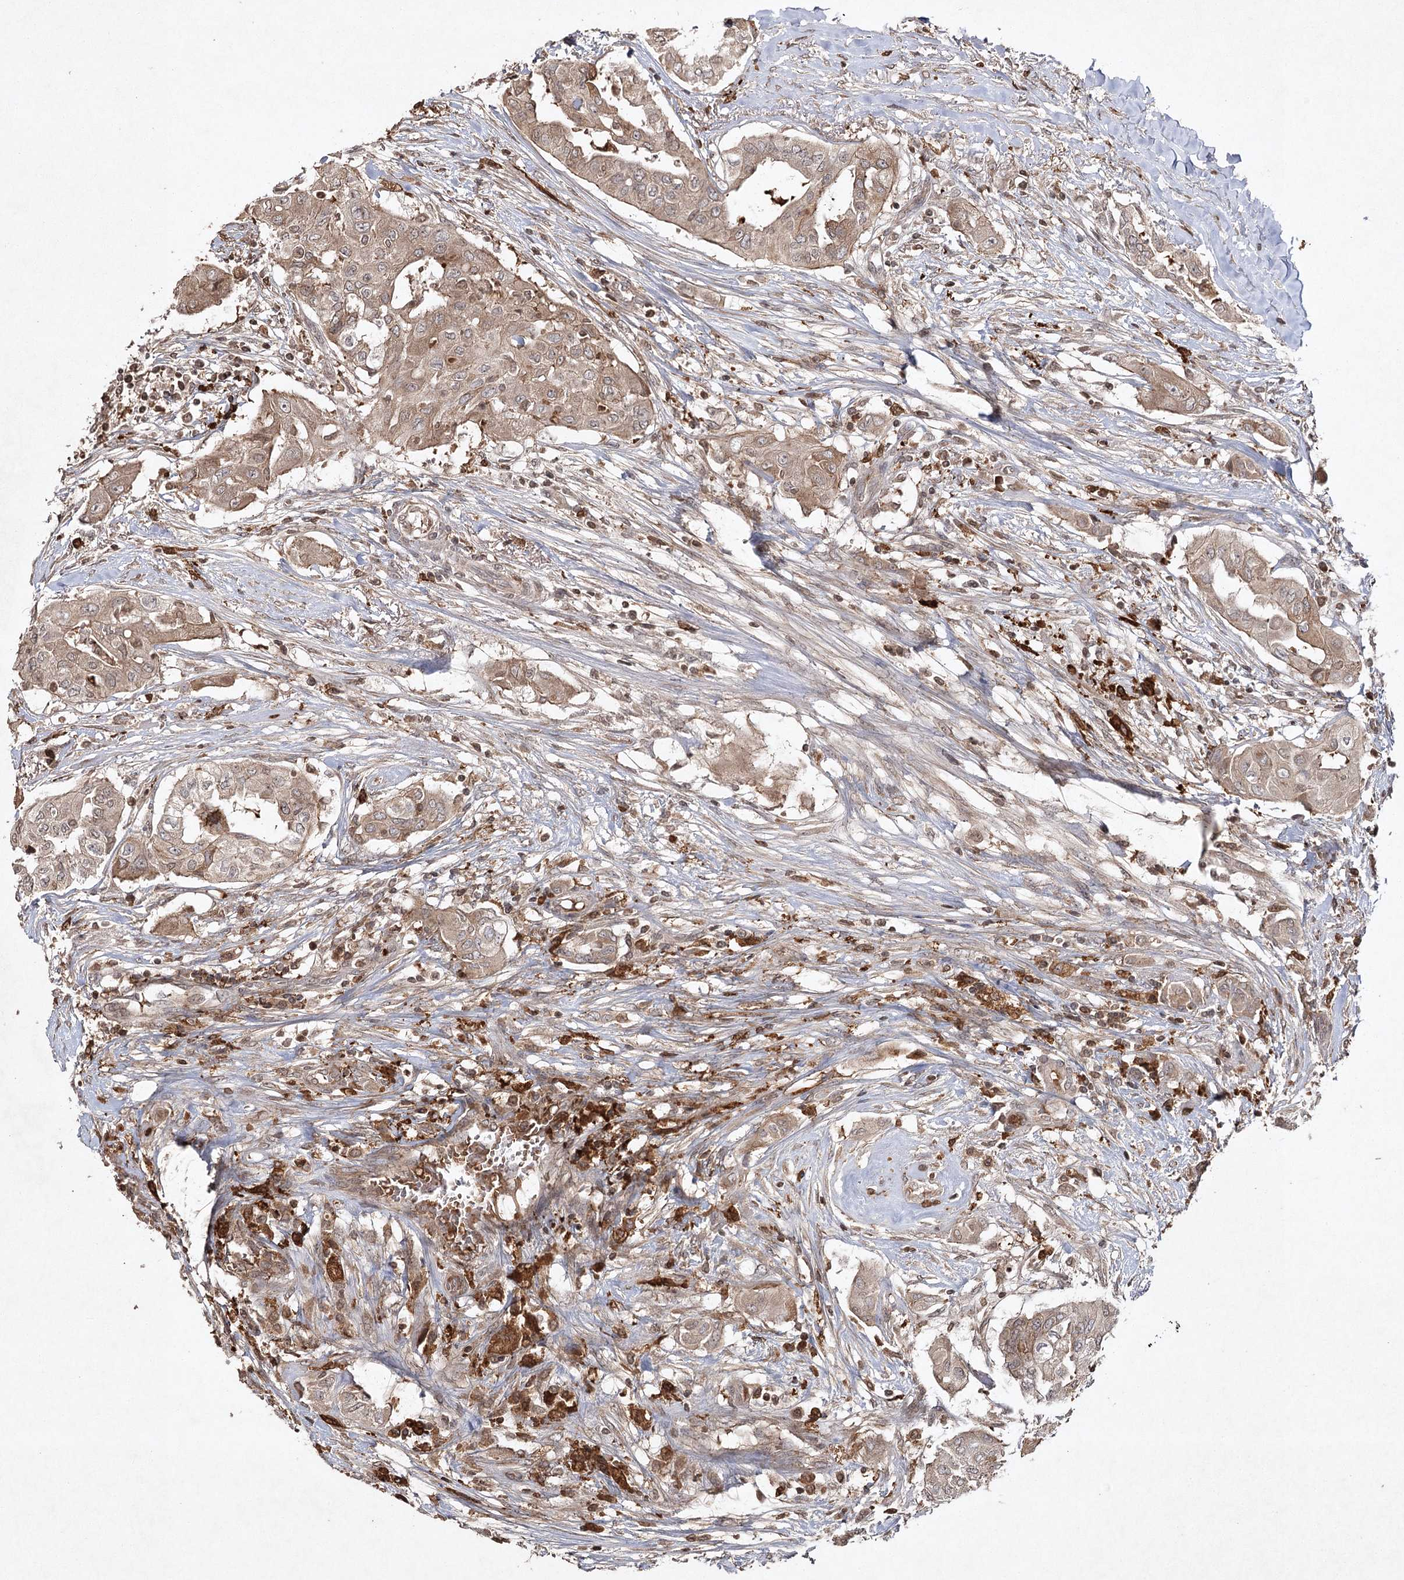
{"staining": {"intensity": "weak", "quantity": ">75%", "location": "cytoplasmic/membranous"}, "tissue": "thyroid cancer", "cell_type": "Tumor cells", "image_type": "cancer", "snomed": [{"axis": "morphology", "description": "Papillary adenocarcinoma, NOS"}, {"axis": "topography", "description": "Thyroid gland"}], "caption": "Immunohistochemical staining of human papillary adenocarcinoma (thyroid) reveals weak cytoplasmic/membranous protein staining in about >75% of tumor cells.", "gene": "CYP2B6", "patient": {"sex": "female", "age": 59}}